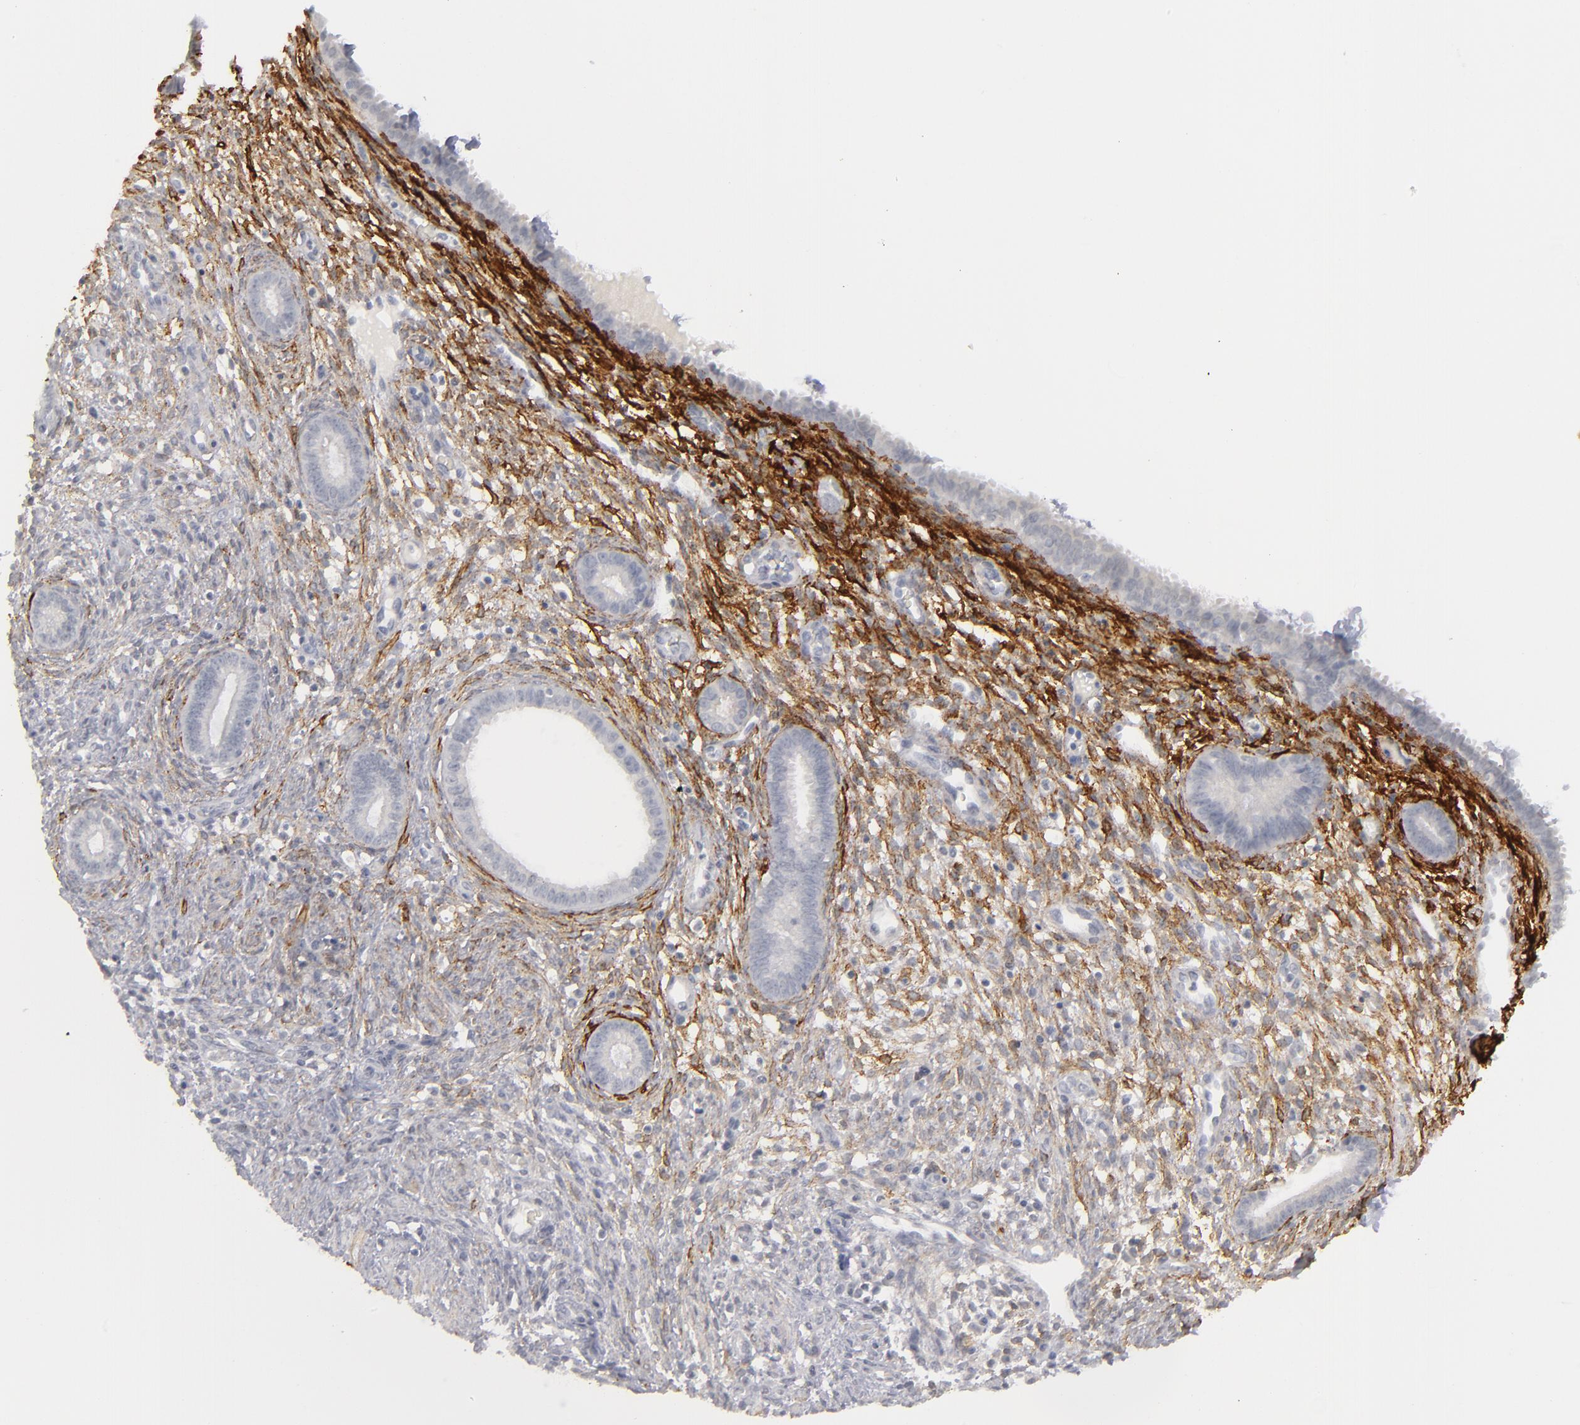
{"staining": {"intensity": "strong", "quantity": "25%-75%", "location": "cytoplasmic/membranous"}, "tissue": "endometrium", "cell_type": "Cells in endometrial stroma", "image_type": "normal", "snomed": [{"axis": "morphology", "description": "Normal tissue, NOS"}, {"axis": "topography", "description": "Endometrium"}], "caption": "High-power microscopy captured an immunohistochemistry histopathology image of unremarkable endometrium, revealing strong cytoplasmic/membranous positivity in about 25%-75% of cells in endometrial stroma.", "gene": "KIAA1210", "patient": {"sex": "female", "age": 72}}